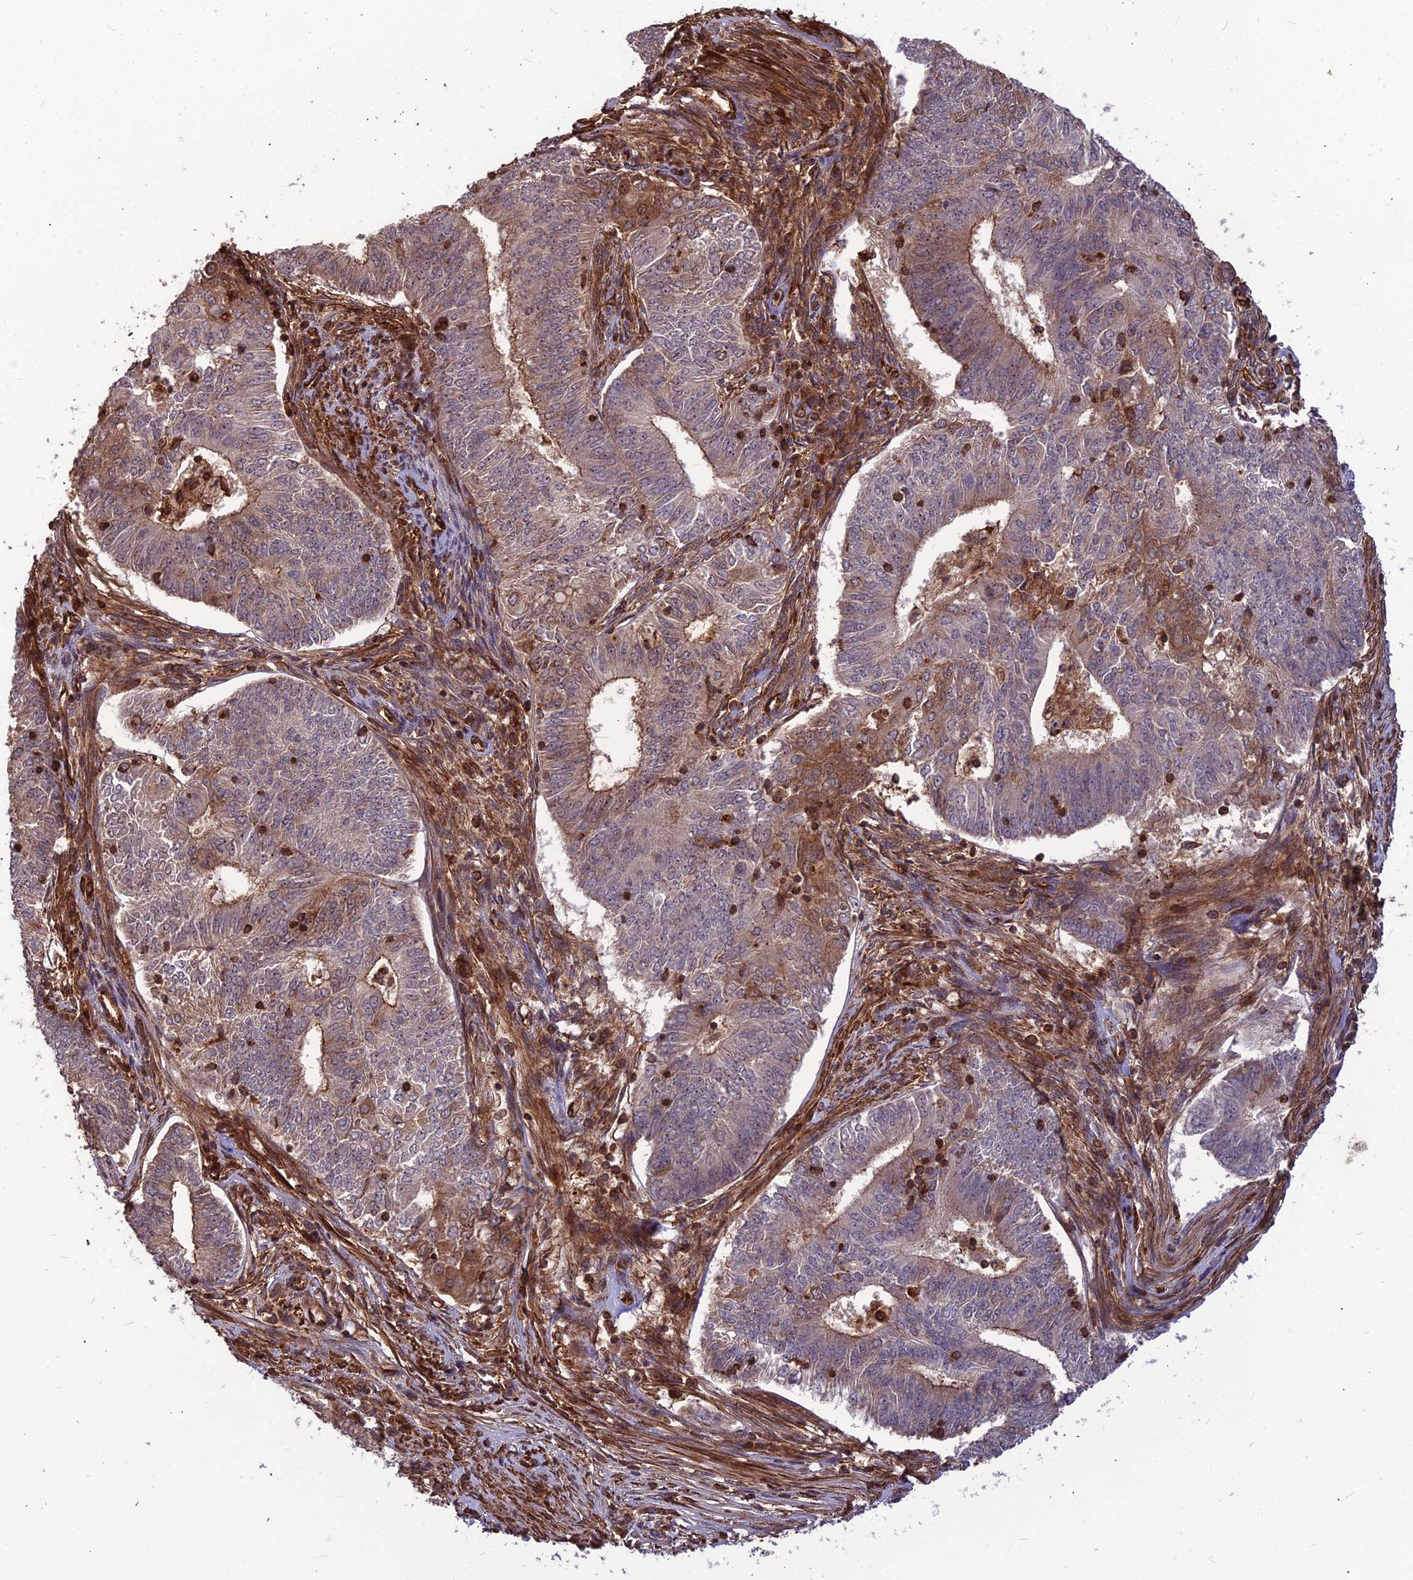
{"staining": {"intensity": "moderate", "quantity": "<25%", "location": "cytoplasmic/membranous"}, "tissue": "endometrial cancer", "cell_type": "Tumor cells", "image_type": "cancer", "snomed": [{"axis": "morphology", "description": "Adenocarcinoma, NOS"}, {"axis": "topography", "description": "Endometrium"}], "caption": "Immunohistochemical staining of adenocarcinoma (endometrial) reveals low levels of moderate cytoplasmic/membranous staining in about <25% of tumor cells.", "gene": "ZNF467", "patient": {"sex": "female", "age": 62}}